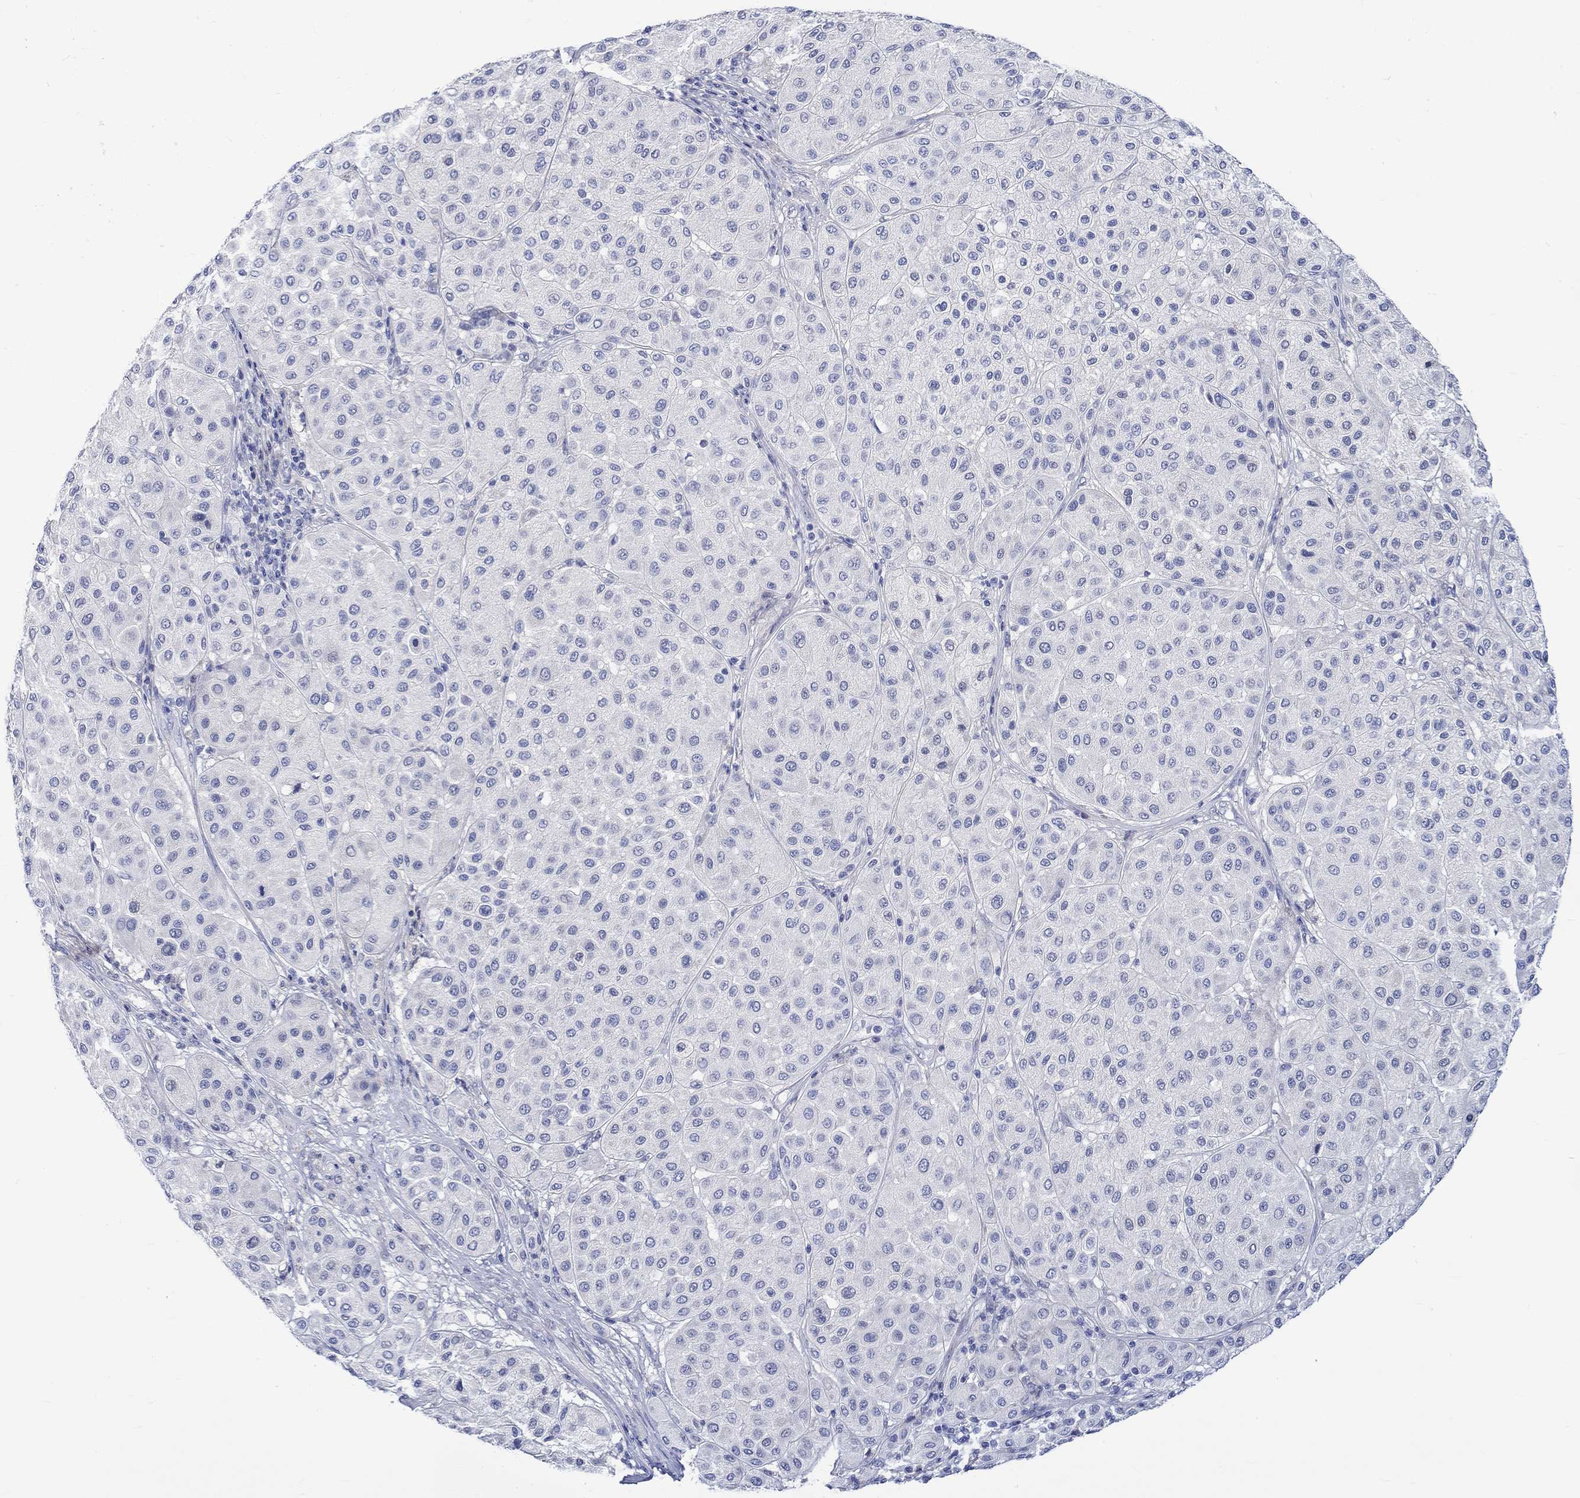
{"staining": {"intensity": "negative", "quantity": "none", "location": "none"}, "tissue": "melanoma", "cell_type": "Tumor cells", "image_type": "cancer", "snomed": [{"axis": "morphology", "description": "Malignant melanoma, Metastatic site"}, {"axis": "topography", "description": "Smooth muscle"}], "caption": "Tumor cells show no significant expression in melanoma.", "gene": "NRIP3", "patient": {"sex": "male", "age": 41}}